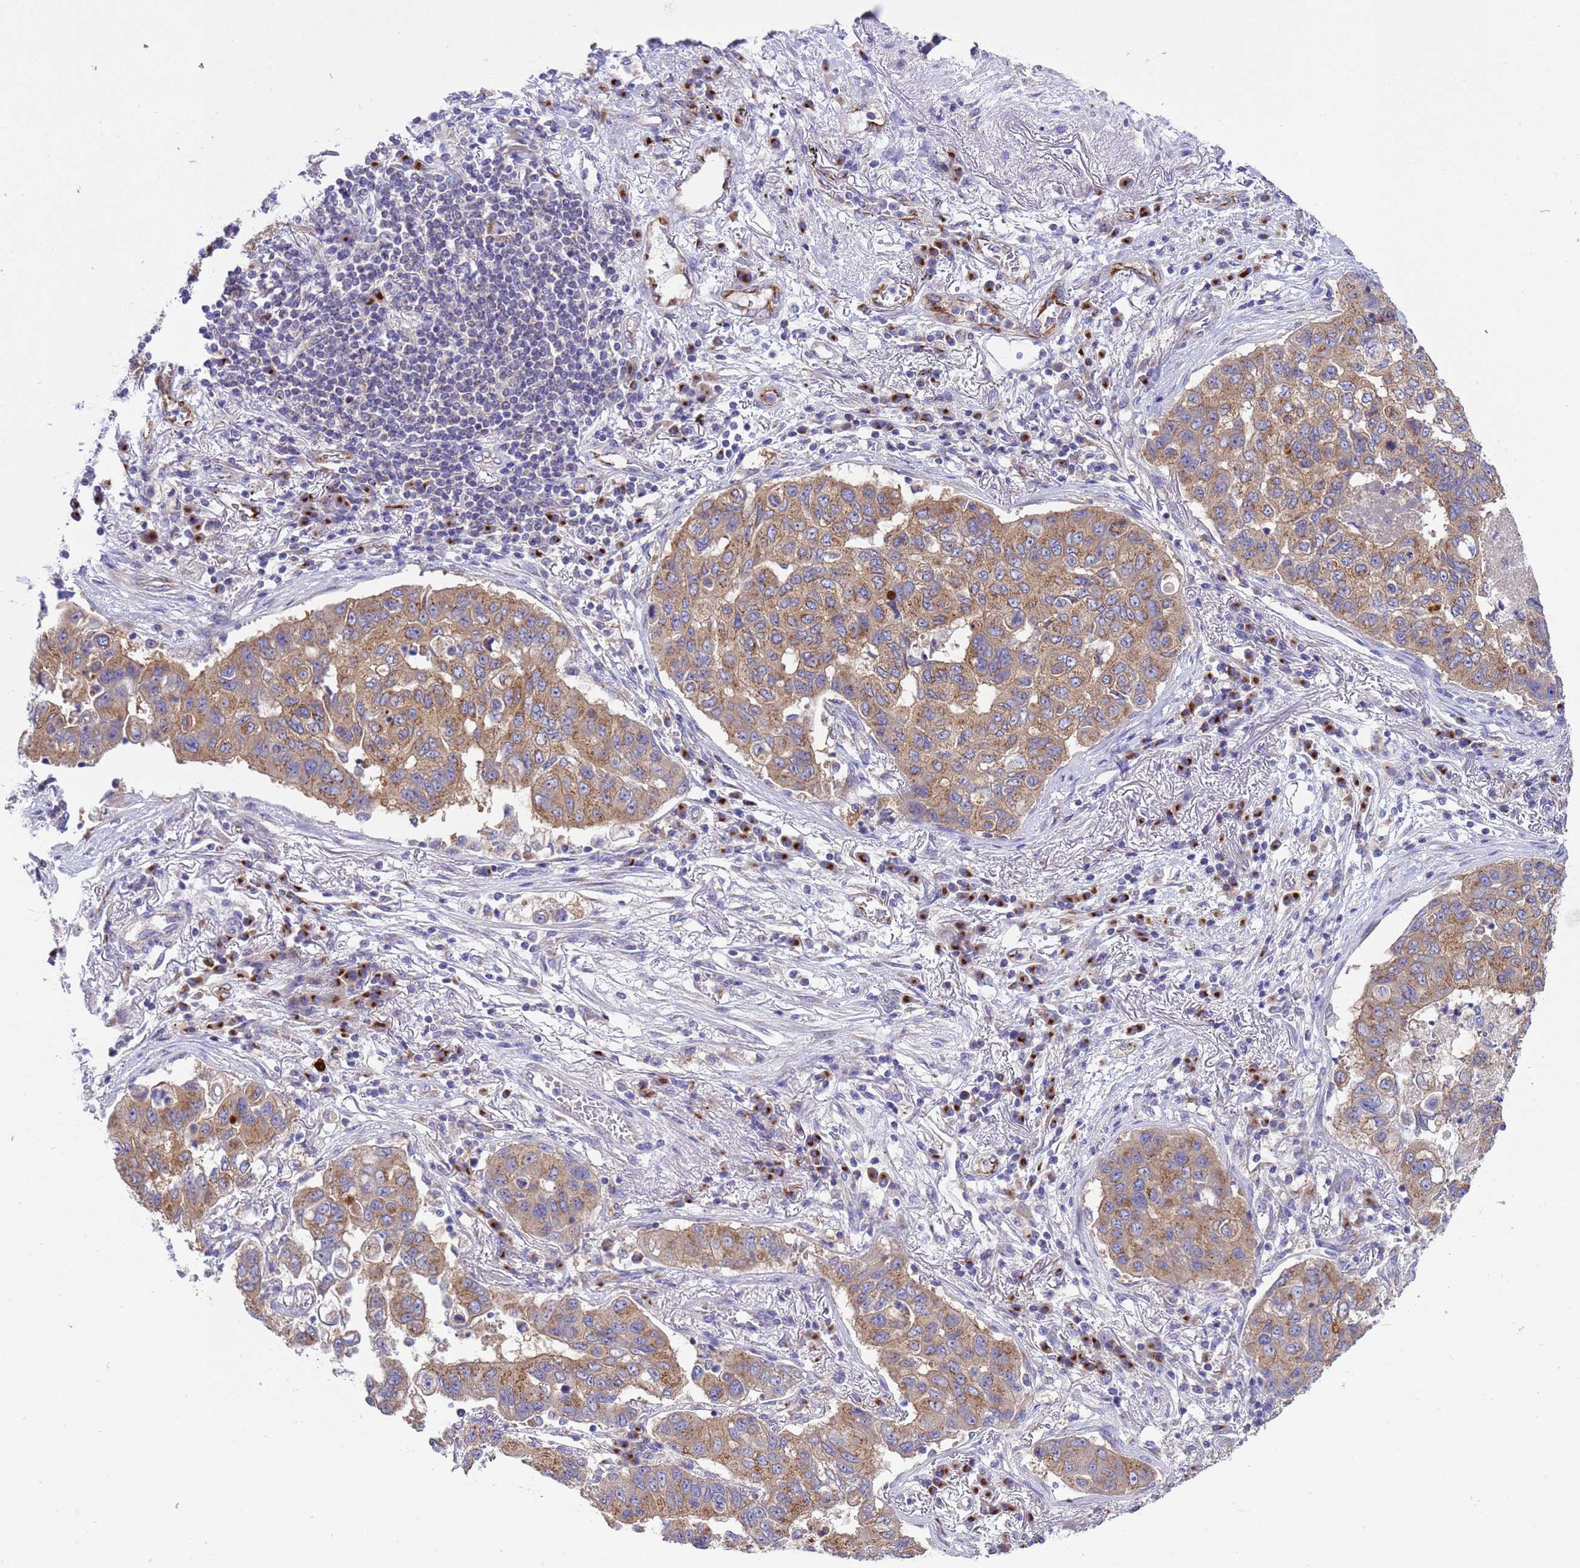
{"staining": {"intensity": "moderate", "quantity": ">75%", "location": "cytoplasmic/membranous"}, "tissue": "lung cancer", "cell_type": "Tumor cells", "image_type": "cancer", "snomed": [{"axis": "morphology", "description": "Squamous cell carcinoma, NOS"}, {"axis": "topography", "description": "Lung"}], "caption": "High-power microscopy captured an immunohistochemistry image of lung cancer (squamous cell carcinoma), revealing moderate cytoplasmic/membranous staining in approximately >75% of tumor cells.", "gene": "ANAPC1", "patient": {"sex": "male", "age": 74}}